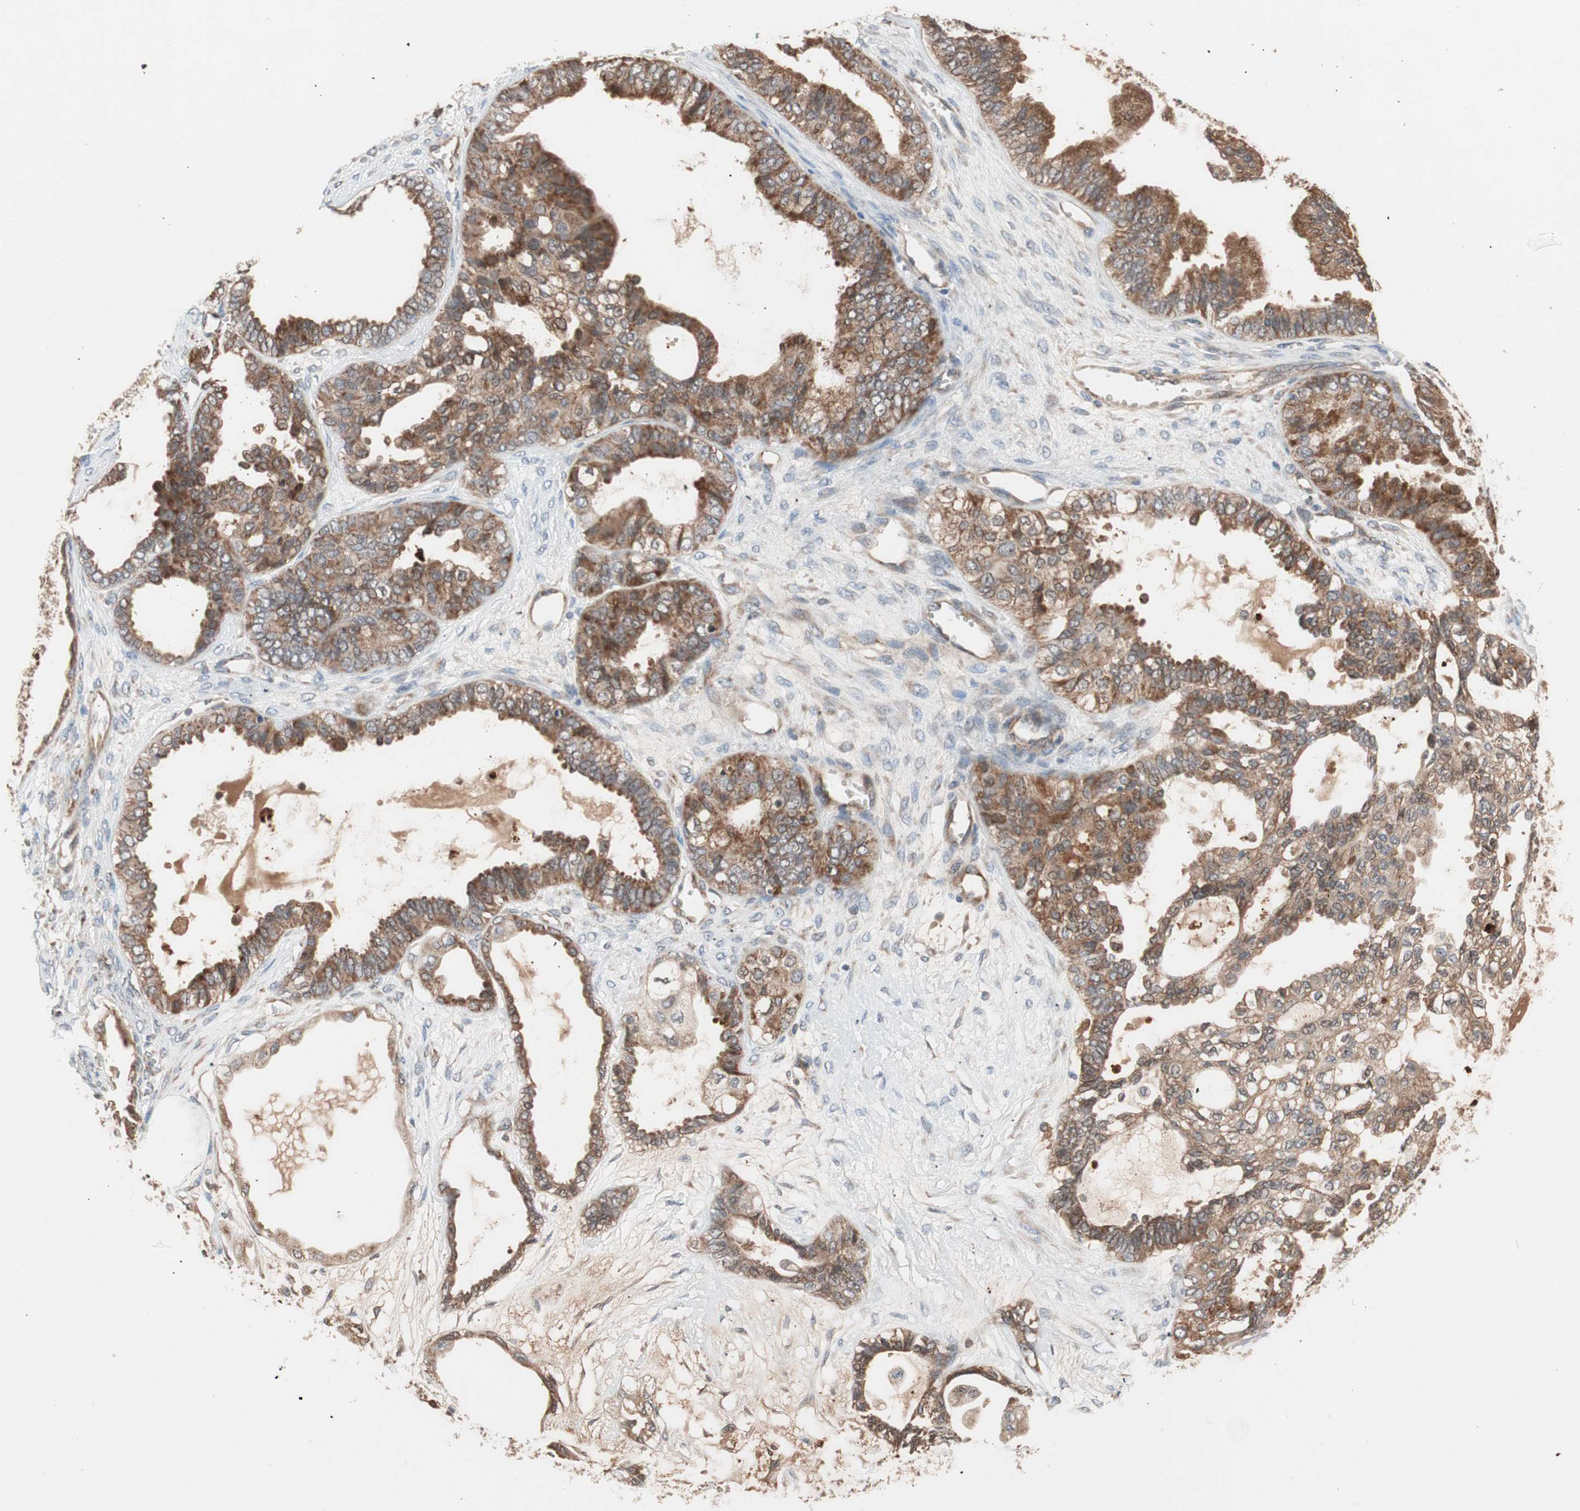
{"staining": {"intensity": "strong", "quantity": ">75%", "location": "cytoplasmic/membranous"}, "tissue": "ovarian cancer", "cell_type": "Tumor cells", "image_type": "cancer", "snomed": [{"axis": "morphology", "description": "Carcinoma, NOS"}, {"axis": "morphology", "description": "Carcinoma, endometroid"}, {"axis": "topography", "description": "Ovary"}], "caption": "Human ovarian cancer (carcinoma) stained with a brown dye displays strong cytoplasmic/membranous positive staining in approximately >75% of tumor cells.", "gene": "HMBS", "patient": {"sex": "female", "age": 50}}